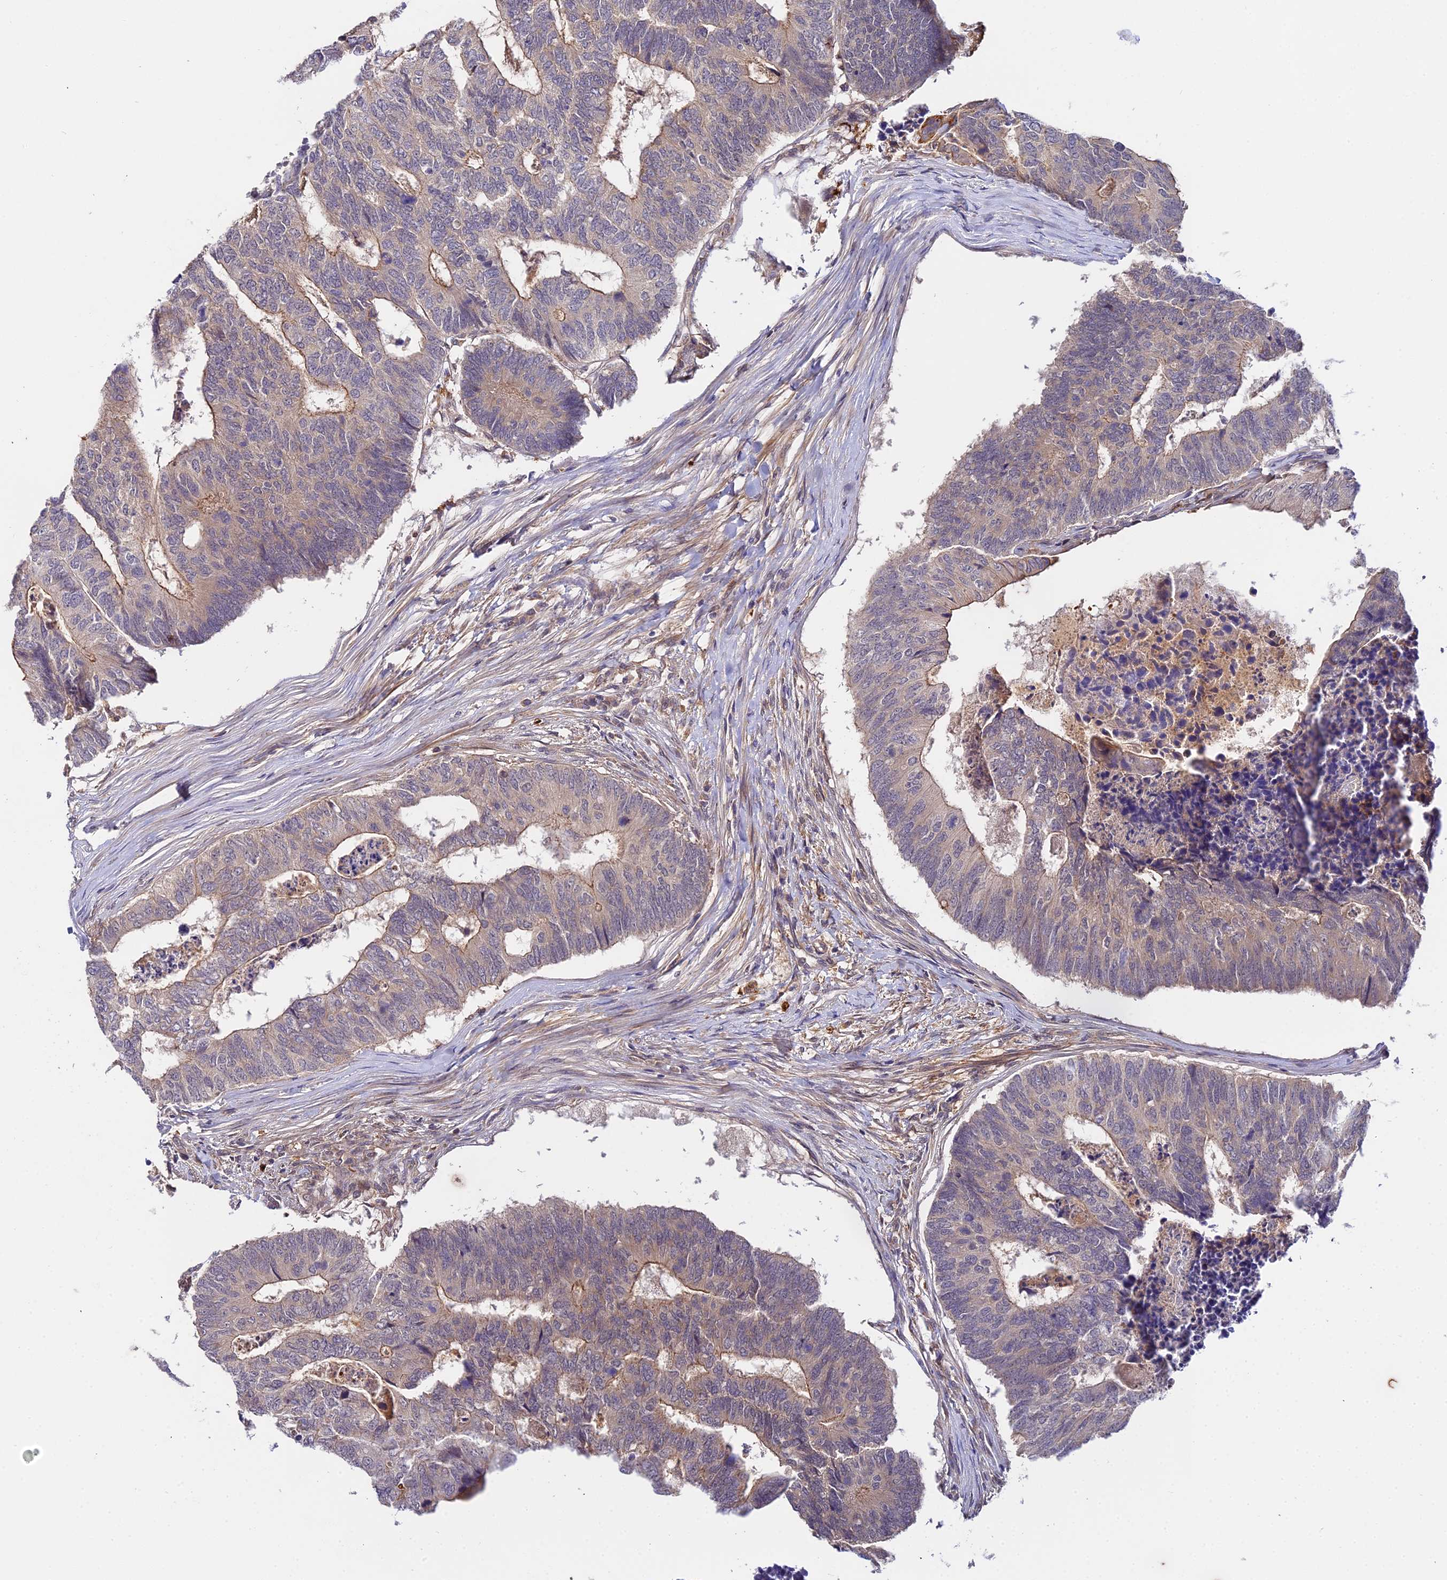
{"staining": {"intensity": "weak", "quantity": "25%-75%", "location": "cytoplasmic/membranous"}, "tissue": "colorectal cancer", "cell_type": "Tumor cells", "image_type": "cancer", "snomed": [{"axis": "morphology", "description": "Adenocarcinoma, NOS"}, {"axis": "topography", "description": "Colon"}], "caption": "Immunohistochemistry of colorectal cancer (adenocarcinoma) exhibits low levels of weak cytoplasmic/membranous staining in about 25%-75% of tumor cells.", "gene": "ZBED8", "patient": {"sex": "female", "age": 67}}